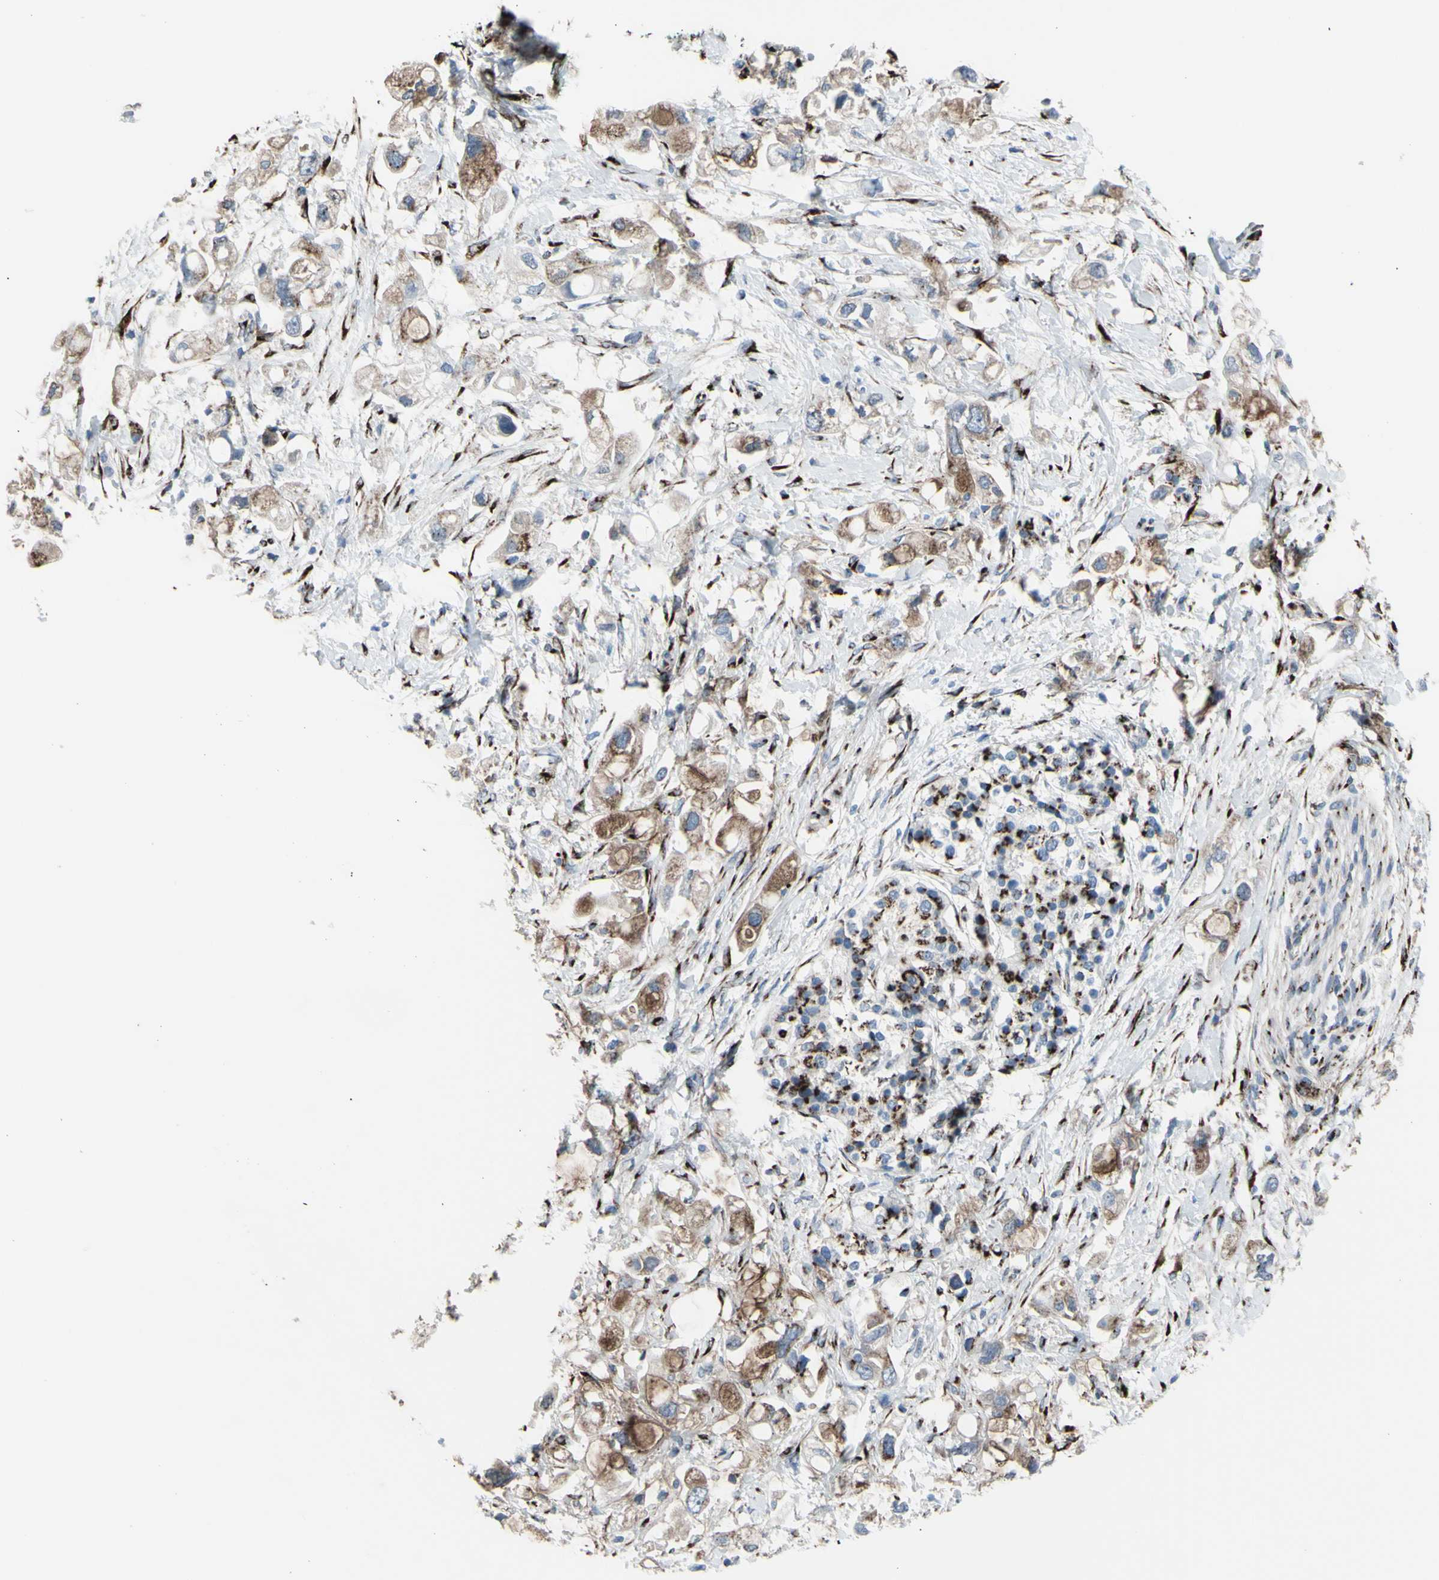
{"staining": {"intensity": "moderate", "quantity": ">75%", "location": "cytoplasmic/membranous"}, "tissue": "pancreatic cancer", "cell_type": "Tumor cells", "image_type": "cancer", "snomed": [{"axis": "morphology", "description": "Adenocarcinoma, NOS"}, {"axis": "topography", "description": "Pancreas"}], "caption": "The image demonstrates immunohistochemical staining of adenocarcinoma (pancreatic). There is moderate cytoplasmic/membranous expression is identified in approximately >75% of tumor cells. (IHC, brightfield microscopy, high magnification).", "gene": "GLG1", "patient": {"sex": "female", "age": 56}}